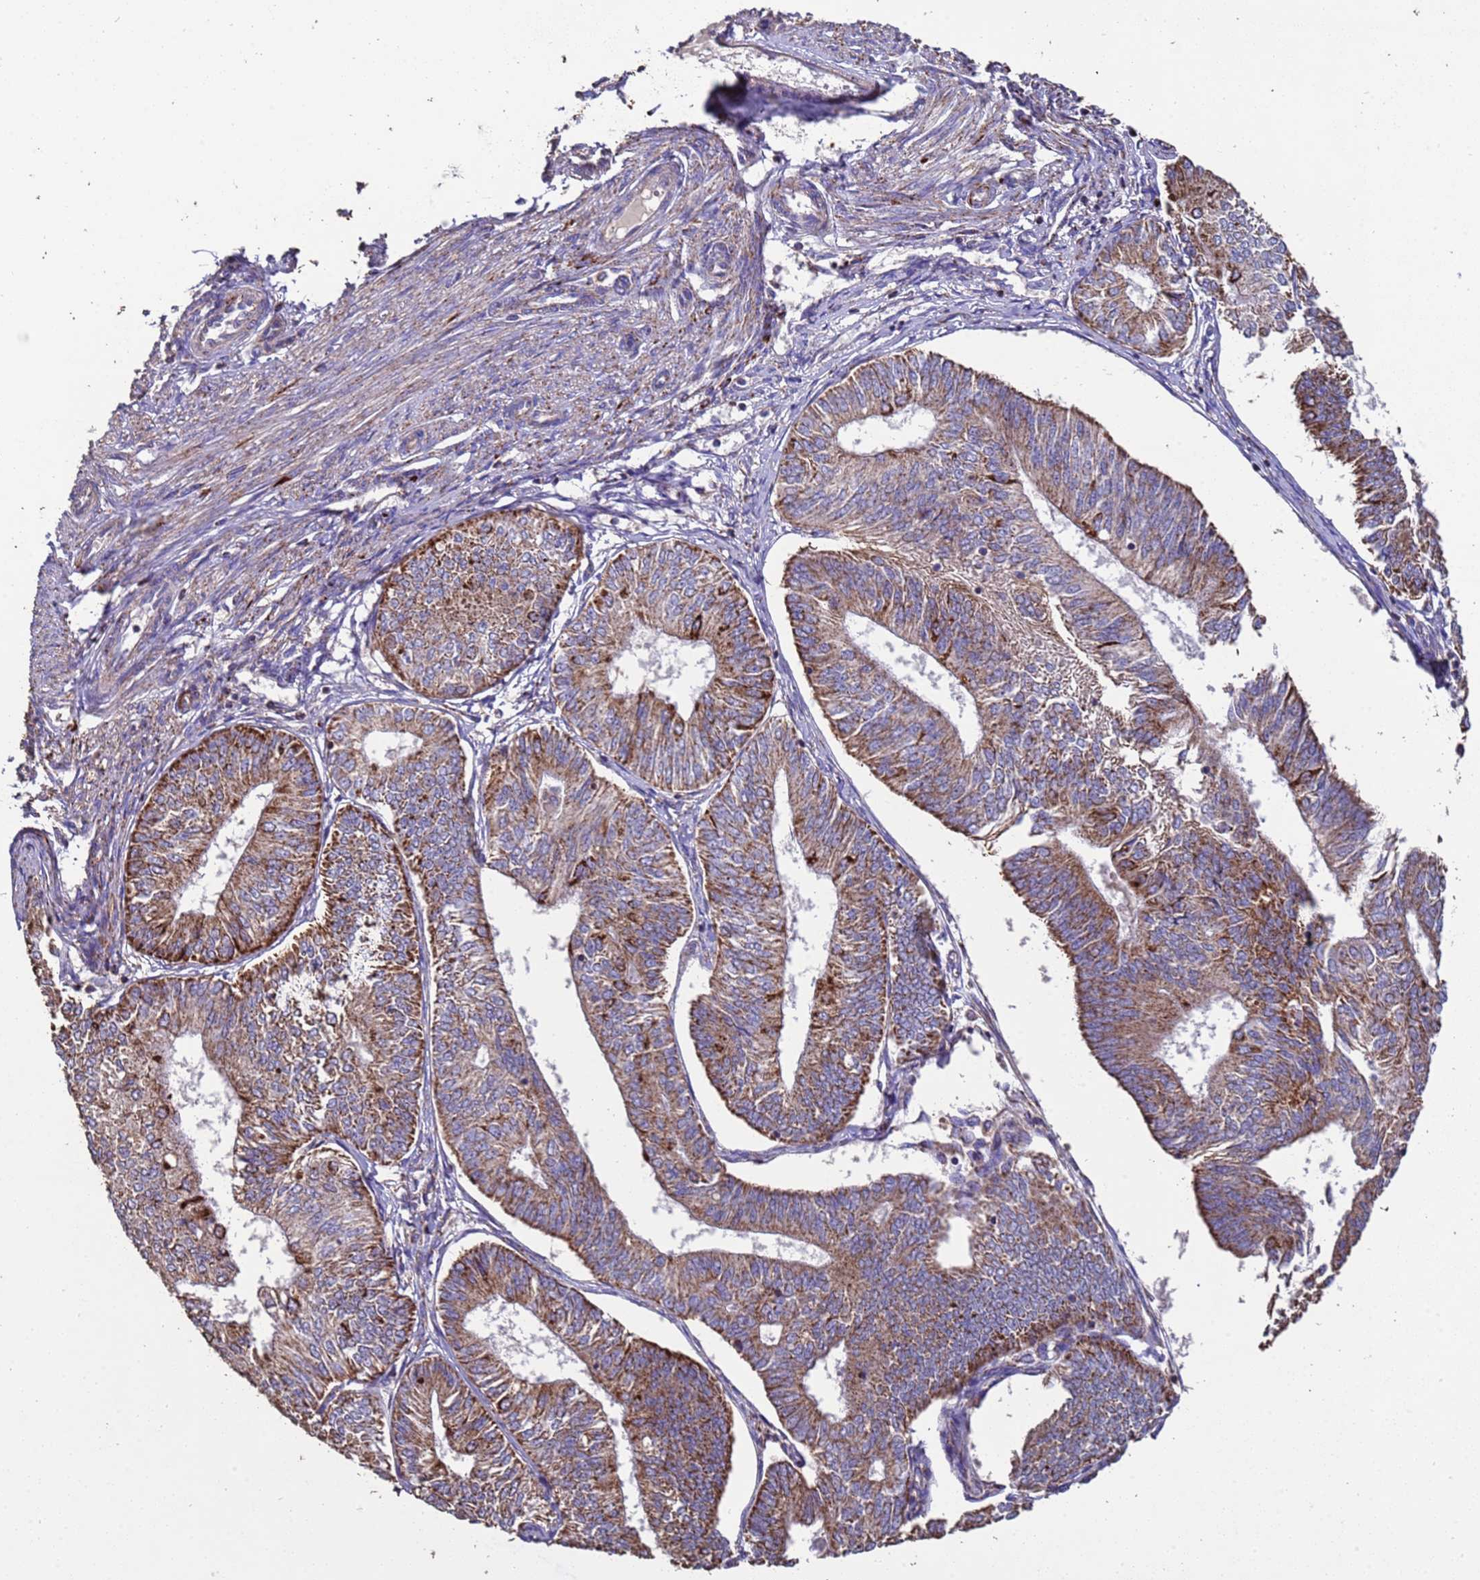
{"staining": {"intensity": "moderate", "quantity": ">75%", "location": "cytoplasmic/membranous"}, "tissue": "endometrial cancer", "cell_type": "Tumor cells", "image_type": "cancer", "snomed": [{"axis": "morphology", "description": "Adenocarcinoma, NOS"}, {"axis": "topography", "description": "Endometrium"}], "caption": "Endometrial adenocarcinoma stained for a protein demonstrates moderate cytoplasmic/membranous positivity in tumor cells.", "gene": "ZNFX1", "patient": {"sex": "female", "age": 58}}